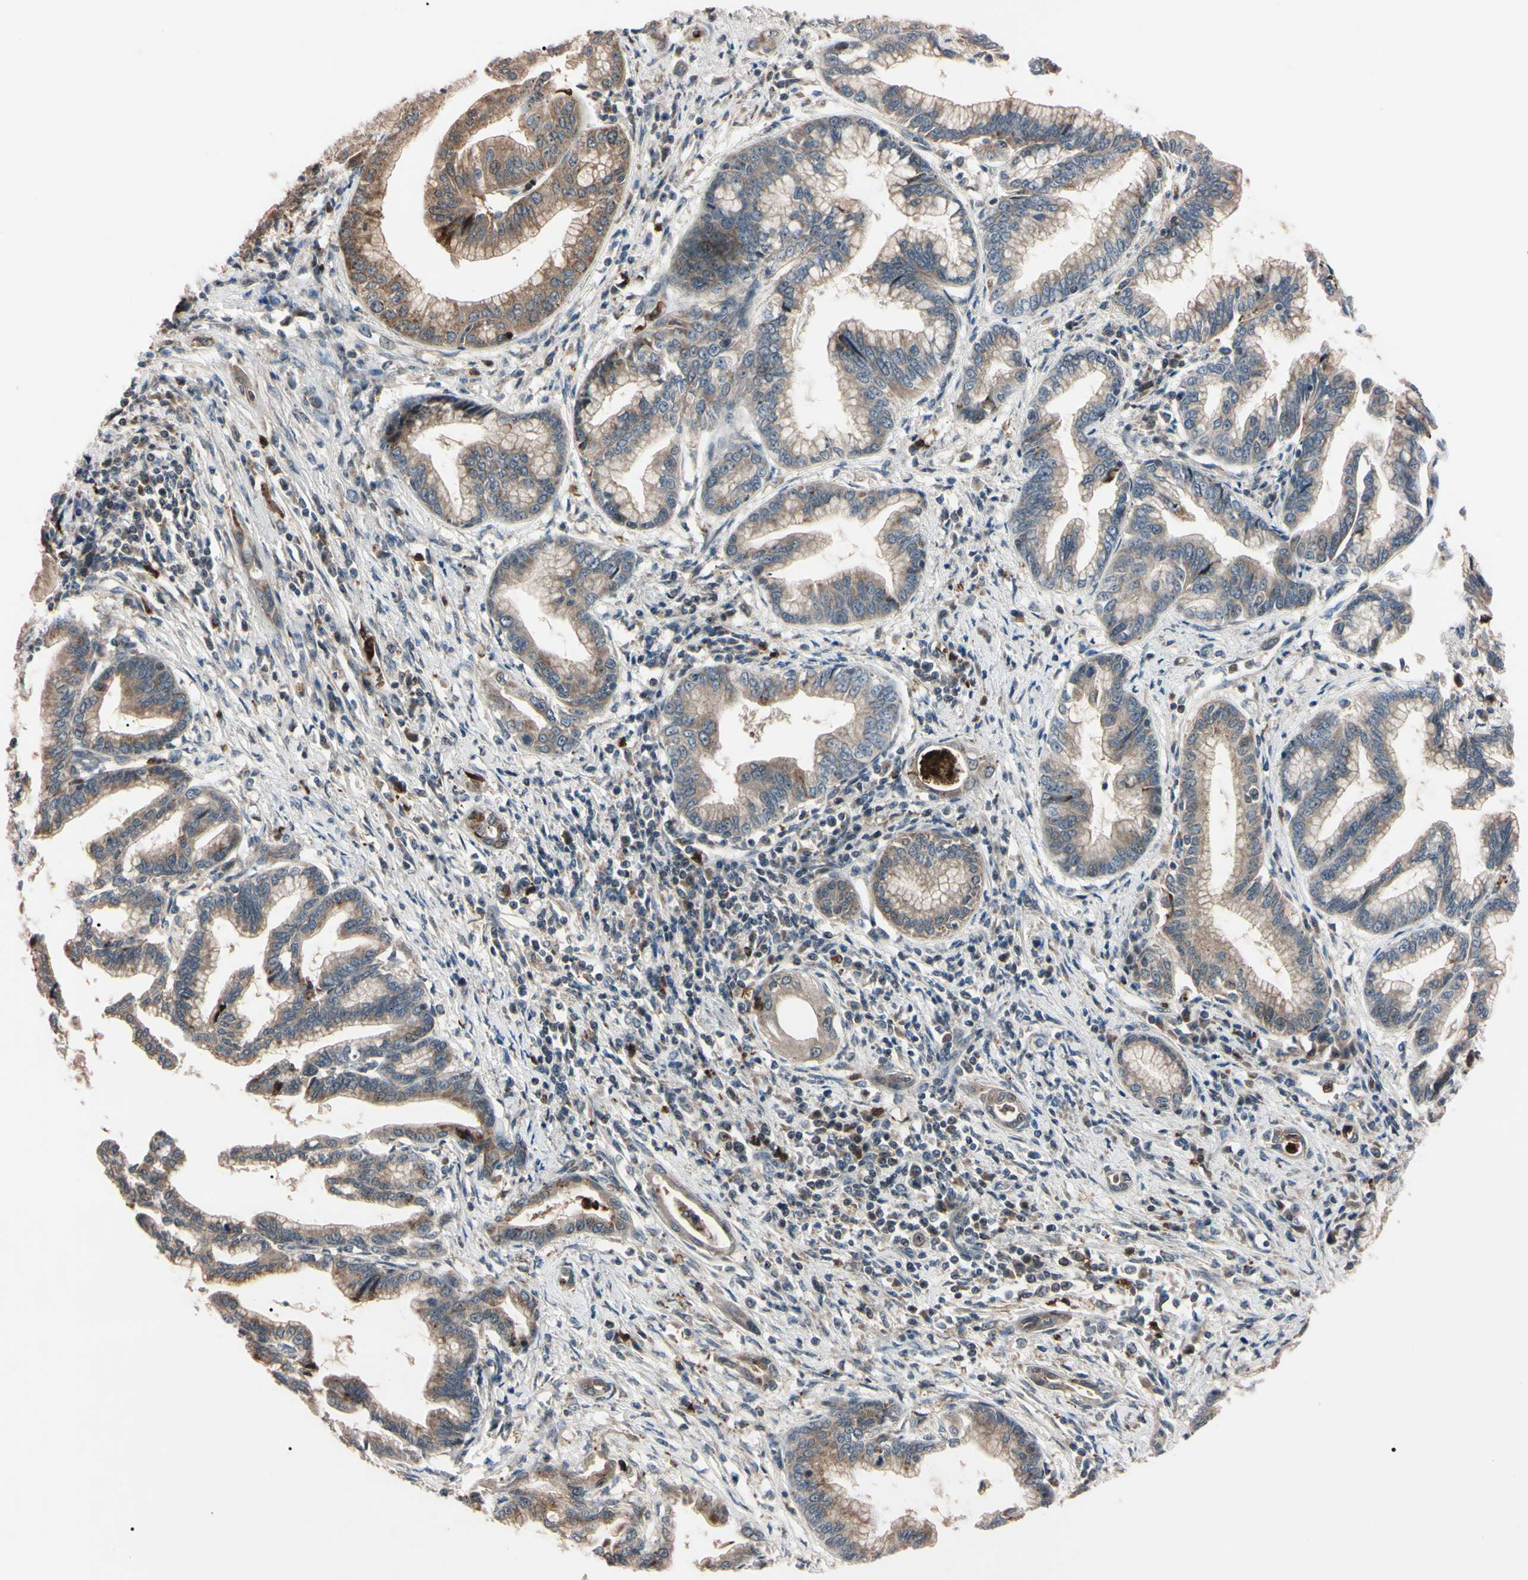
{"staining": {"intensity": "moderate", "quantity": "25%-75%", "location": "cytoplasmic/membranous"}, "tissue": "pancreatic cancer", "cell_type": "Tumor cells", "image_type": "cancer", "snomed": [{"axis": "morphology", "description": "Adenocarcinoma, NOS"}, {"axis": "topography", "description": "Pancreas"}], "caption": "Adenocarcinoma (pancreatic) was stained to show a protein in brown. There is medium levels of moderate cytoplasmic/membranous positivity in approximately 25%-75% of tumor cells.", "gene": "TRAF5", "patient": {"sex": "female", "age": 64}}